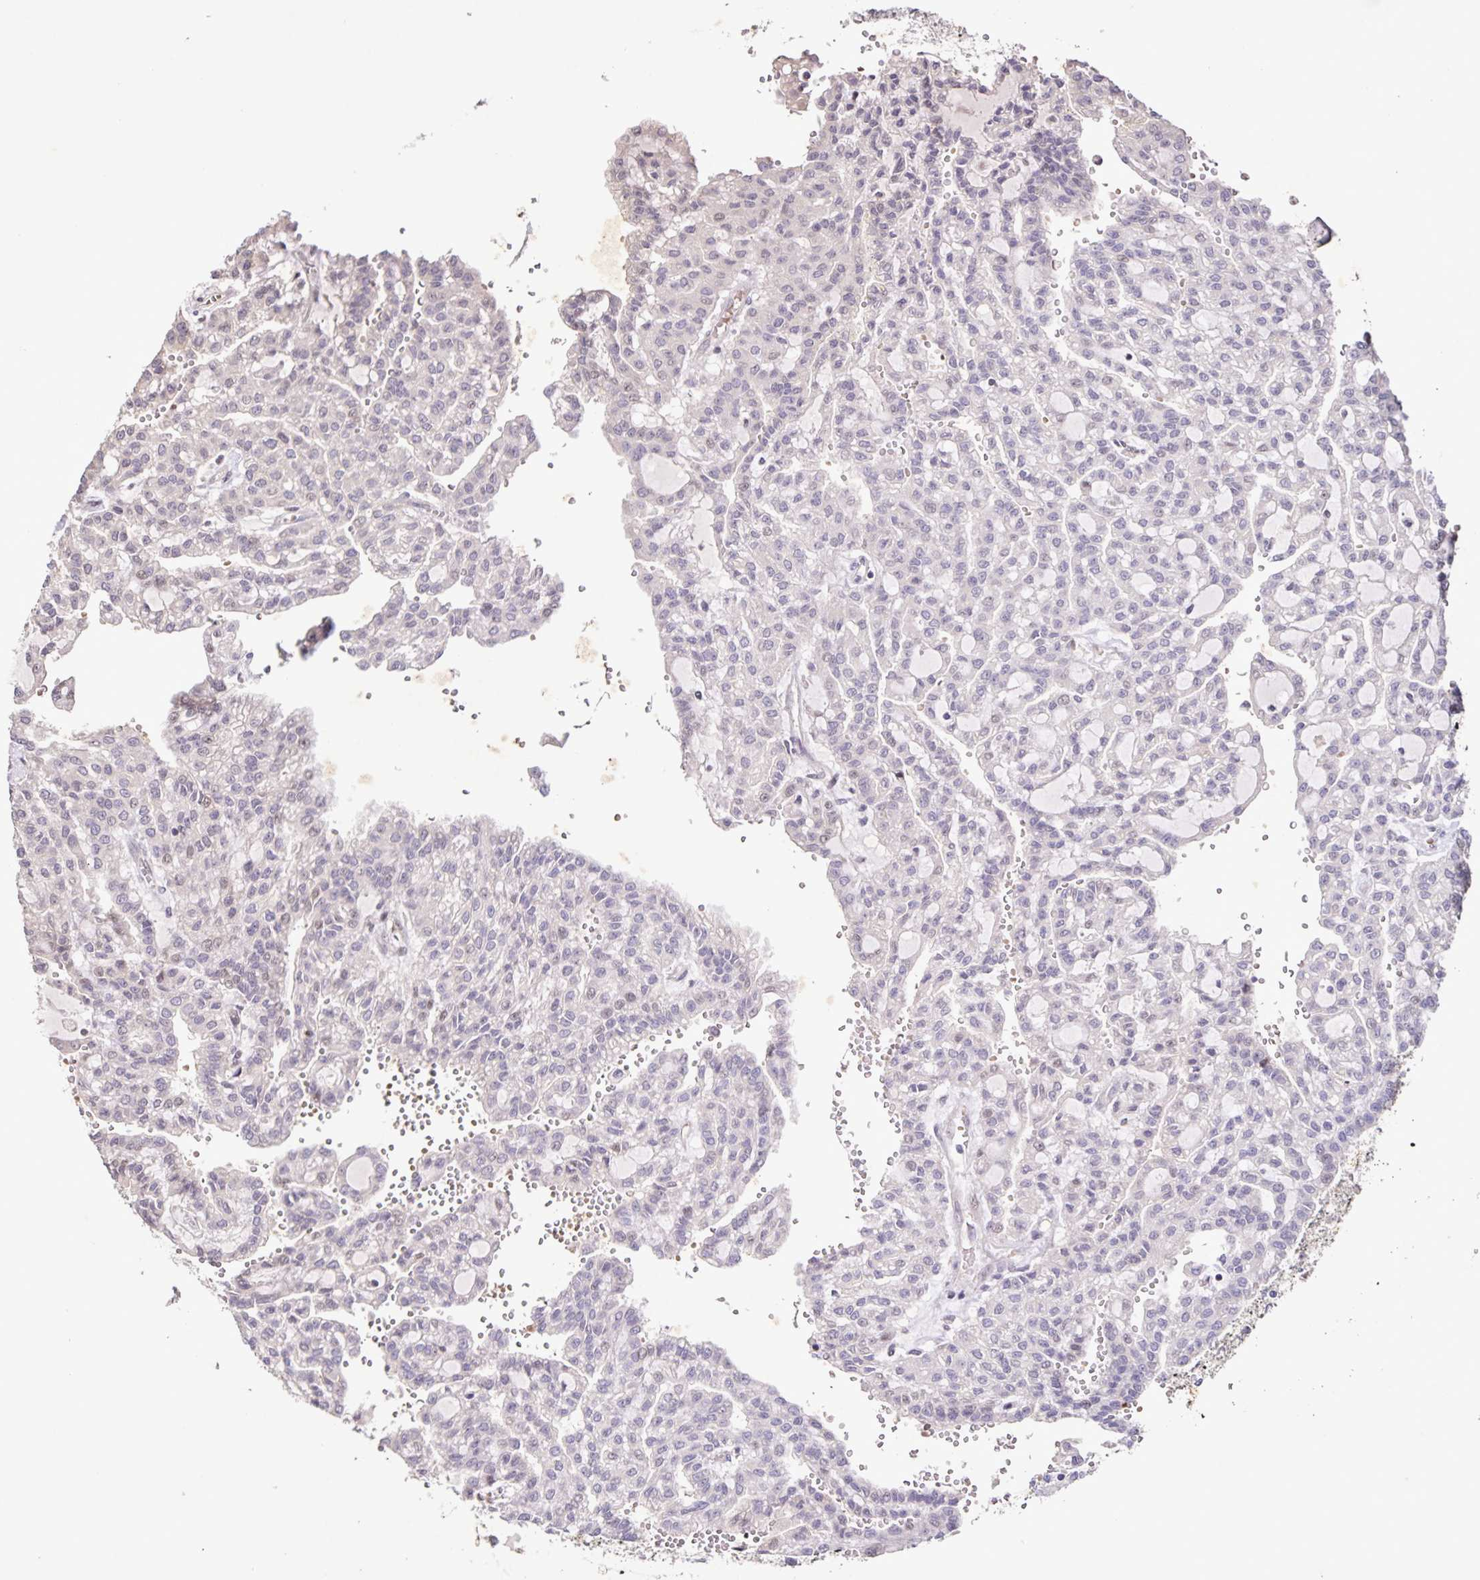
{"staining": {"intensity": "negative", "quantity": "none", "location": "none"}, "tissue": "renal cancer", "cell_type": "Tumor cells", "image_type": "cancer", "snomed": [{"axis": "morphology", "description": "Adenocarcinoma, NOS"}, {"axis": "topography", "description": "Kidney"}], "caption": "High power microscopy micrograph of an immunohistochemistry (IHC) photomicrograph of adenocarcinoma (renal), revealing no significant expression in tumor cells.", "gene": "GDF2", "patient": {"sex": "male", "age": 63}}